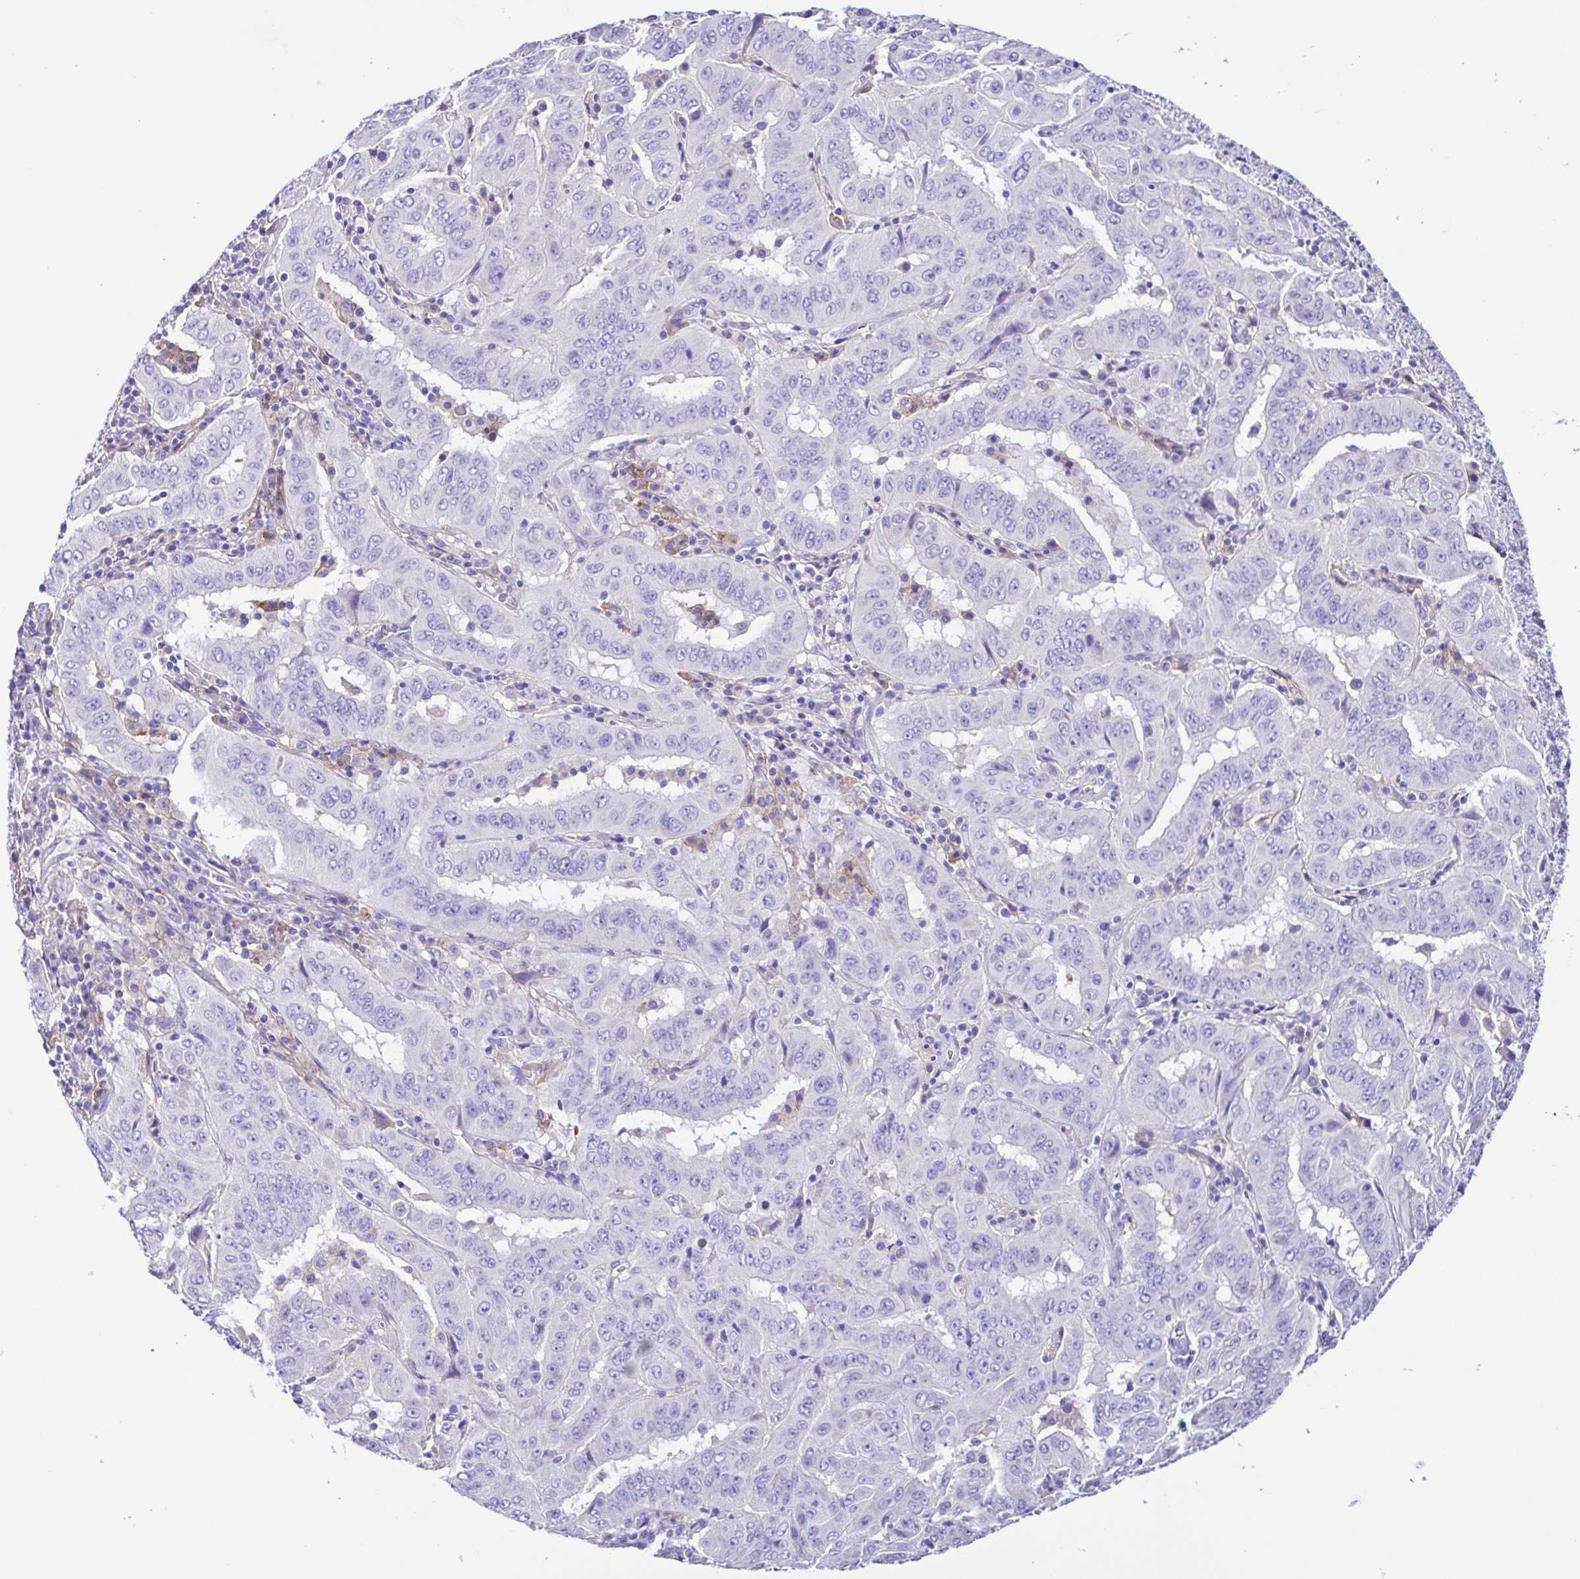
{"staining": {"intensity": "negative", "quantity": "none", "location": "none"}, "tissue": "pancreatic cancer", "cell_type": "Tumor cells", "image_type": "cancer", "snomed": [{"axis": "morphology", "description": "Adenocarcinoma, NOS"}, {"axis": "topography", "description": "Pancreas"}], "caption": "This is an IHC histopathology image of human pancreatic cancer (adenocarcinoma). There is no staining in tumor cells.", "gene": "CD72", "patient": {"sex": "male", "age": 63}}